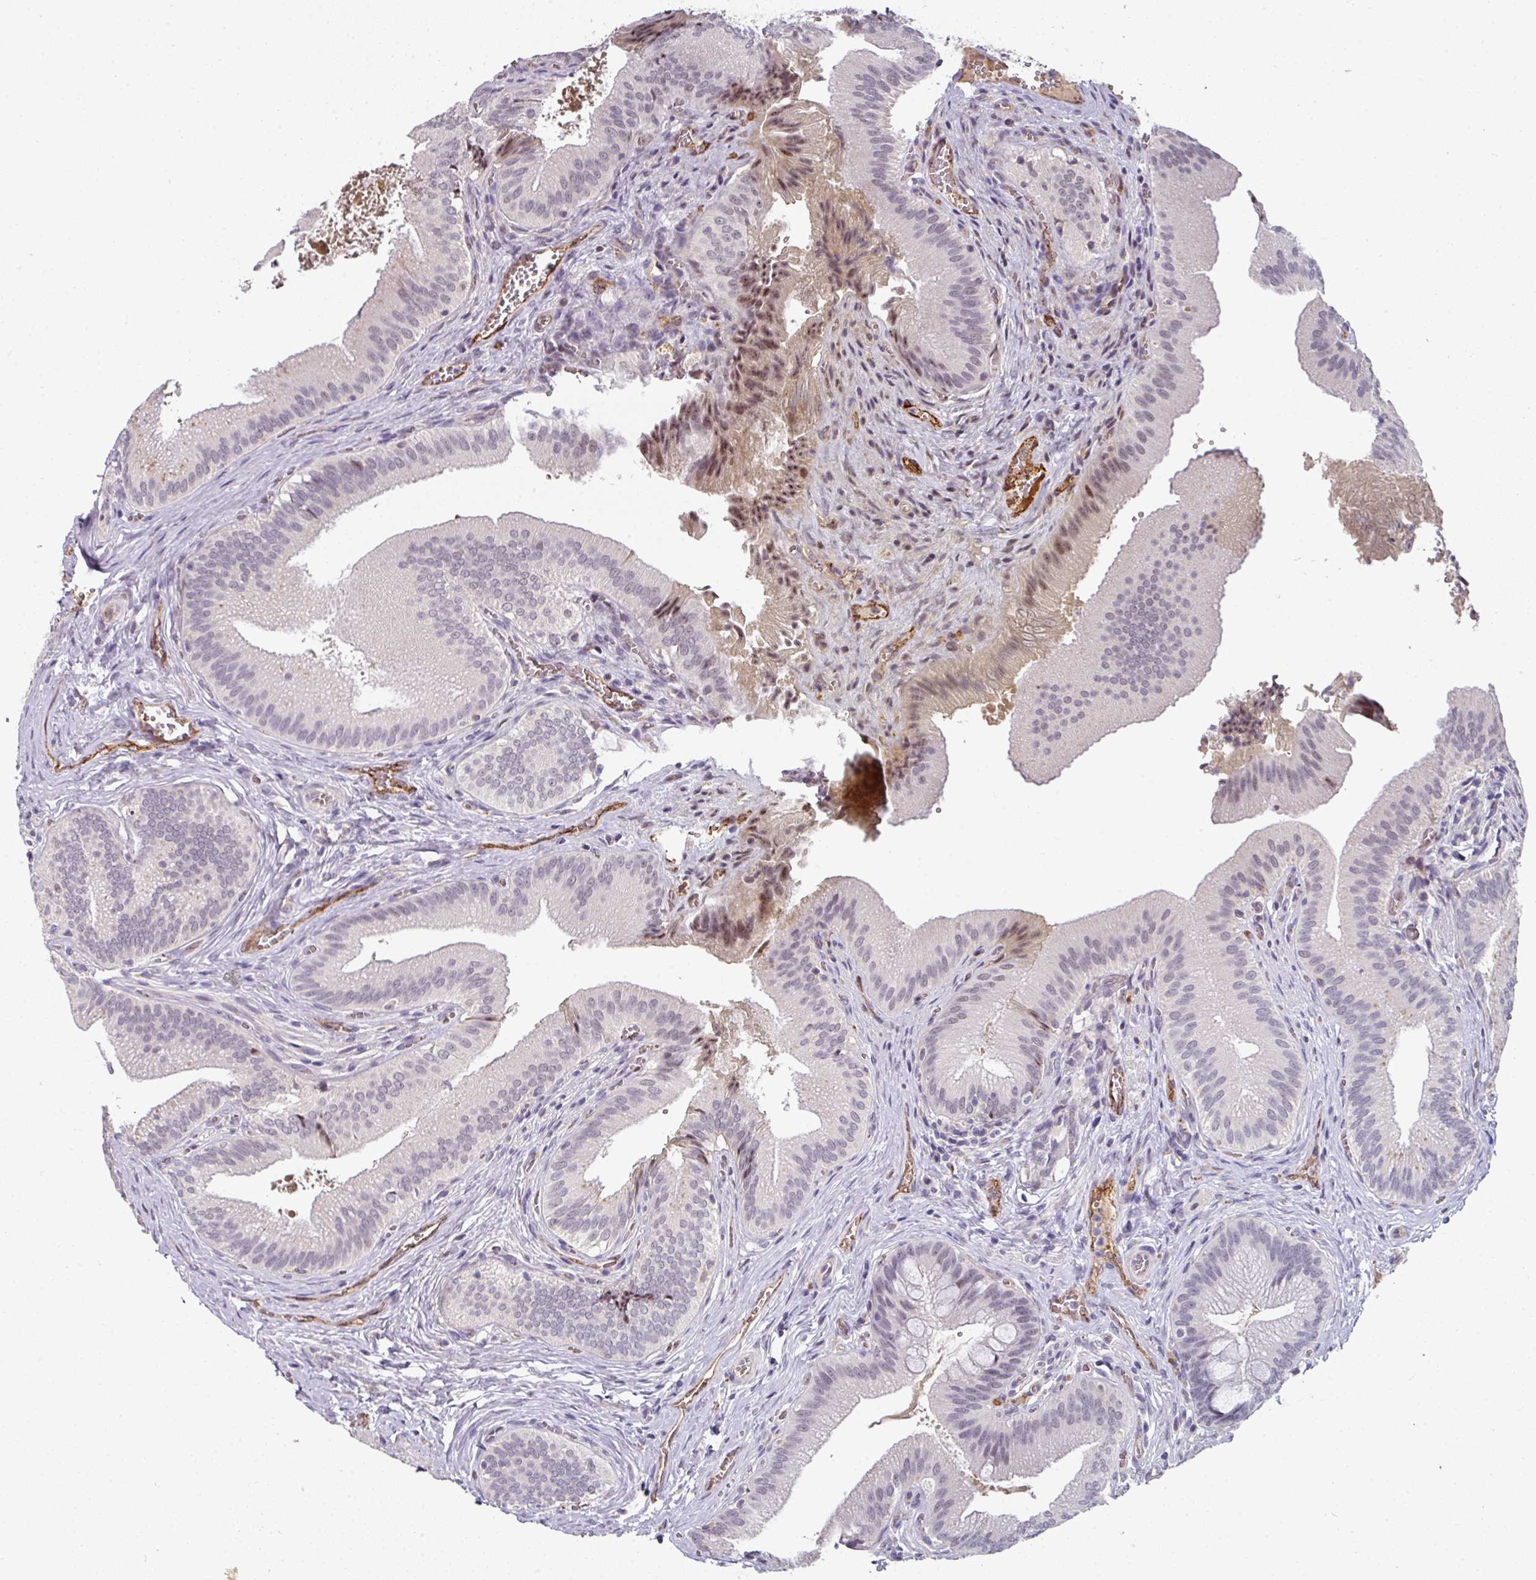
{"staining": {"intensity": "moderate", "quantity": "<25%", "location": "nuclear"}, "tissue": "gallbladder", "cell_type": "Glandular cells", "image_type": "normal", "snomed": [{"axis": "morphology", "description": "Normal tissue, NOS"}, {"axis": "topography", "description": "Gallbladder"}], "caption": "A histopathology image of human gallbladder stained for a protein demonstrates moderate nuclear brown staining in glandular cells.", "gene": "SIDT2", "patient": {"sex": "male", "age": 17}}